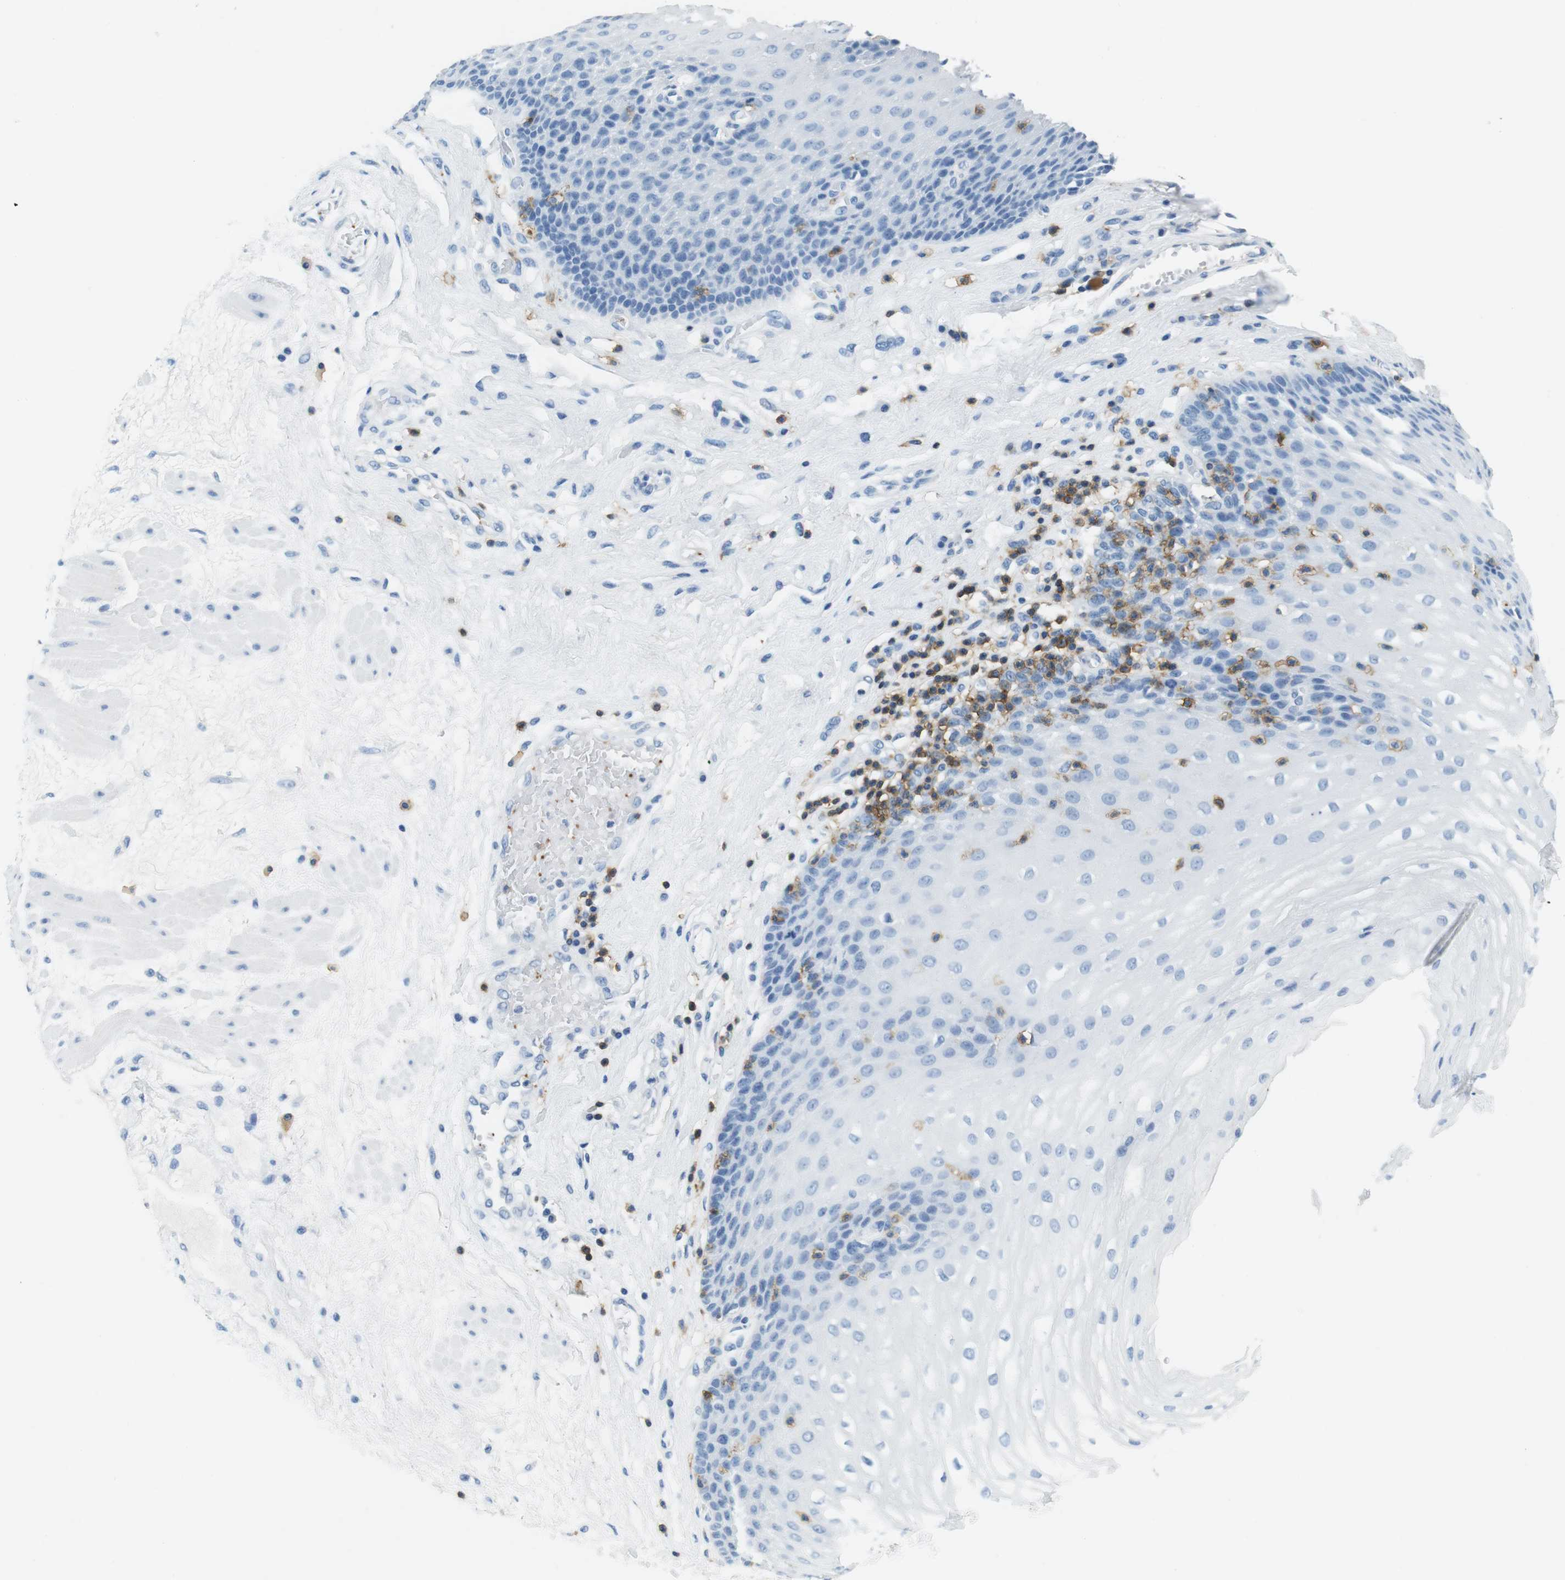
{"staining": {"intensity": "negative", "quantity": "none", "location": "none"}, "tissue": "esophagus", "cell_type": "Squamous epithelial cells", "image_type": "normal", "snomed": [{"axis": "morphology", "description": "Normal tissue, NOS"}, {"axis": "topography", "description": "Esophagus"}], "caption": "There is no significant staining in squamous epithelial cells of esophagus. (Immunohistochemistry (ihc), brightfield microscopy, high magnification).", "gene": "LAT", "patient": {"sex": "male", "age": 48}}